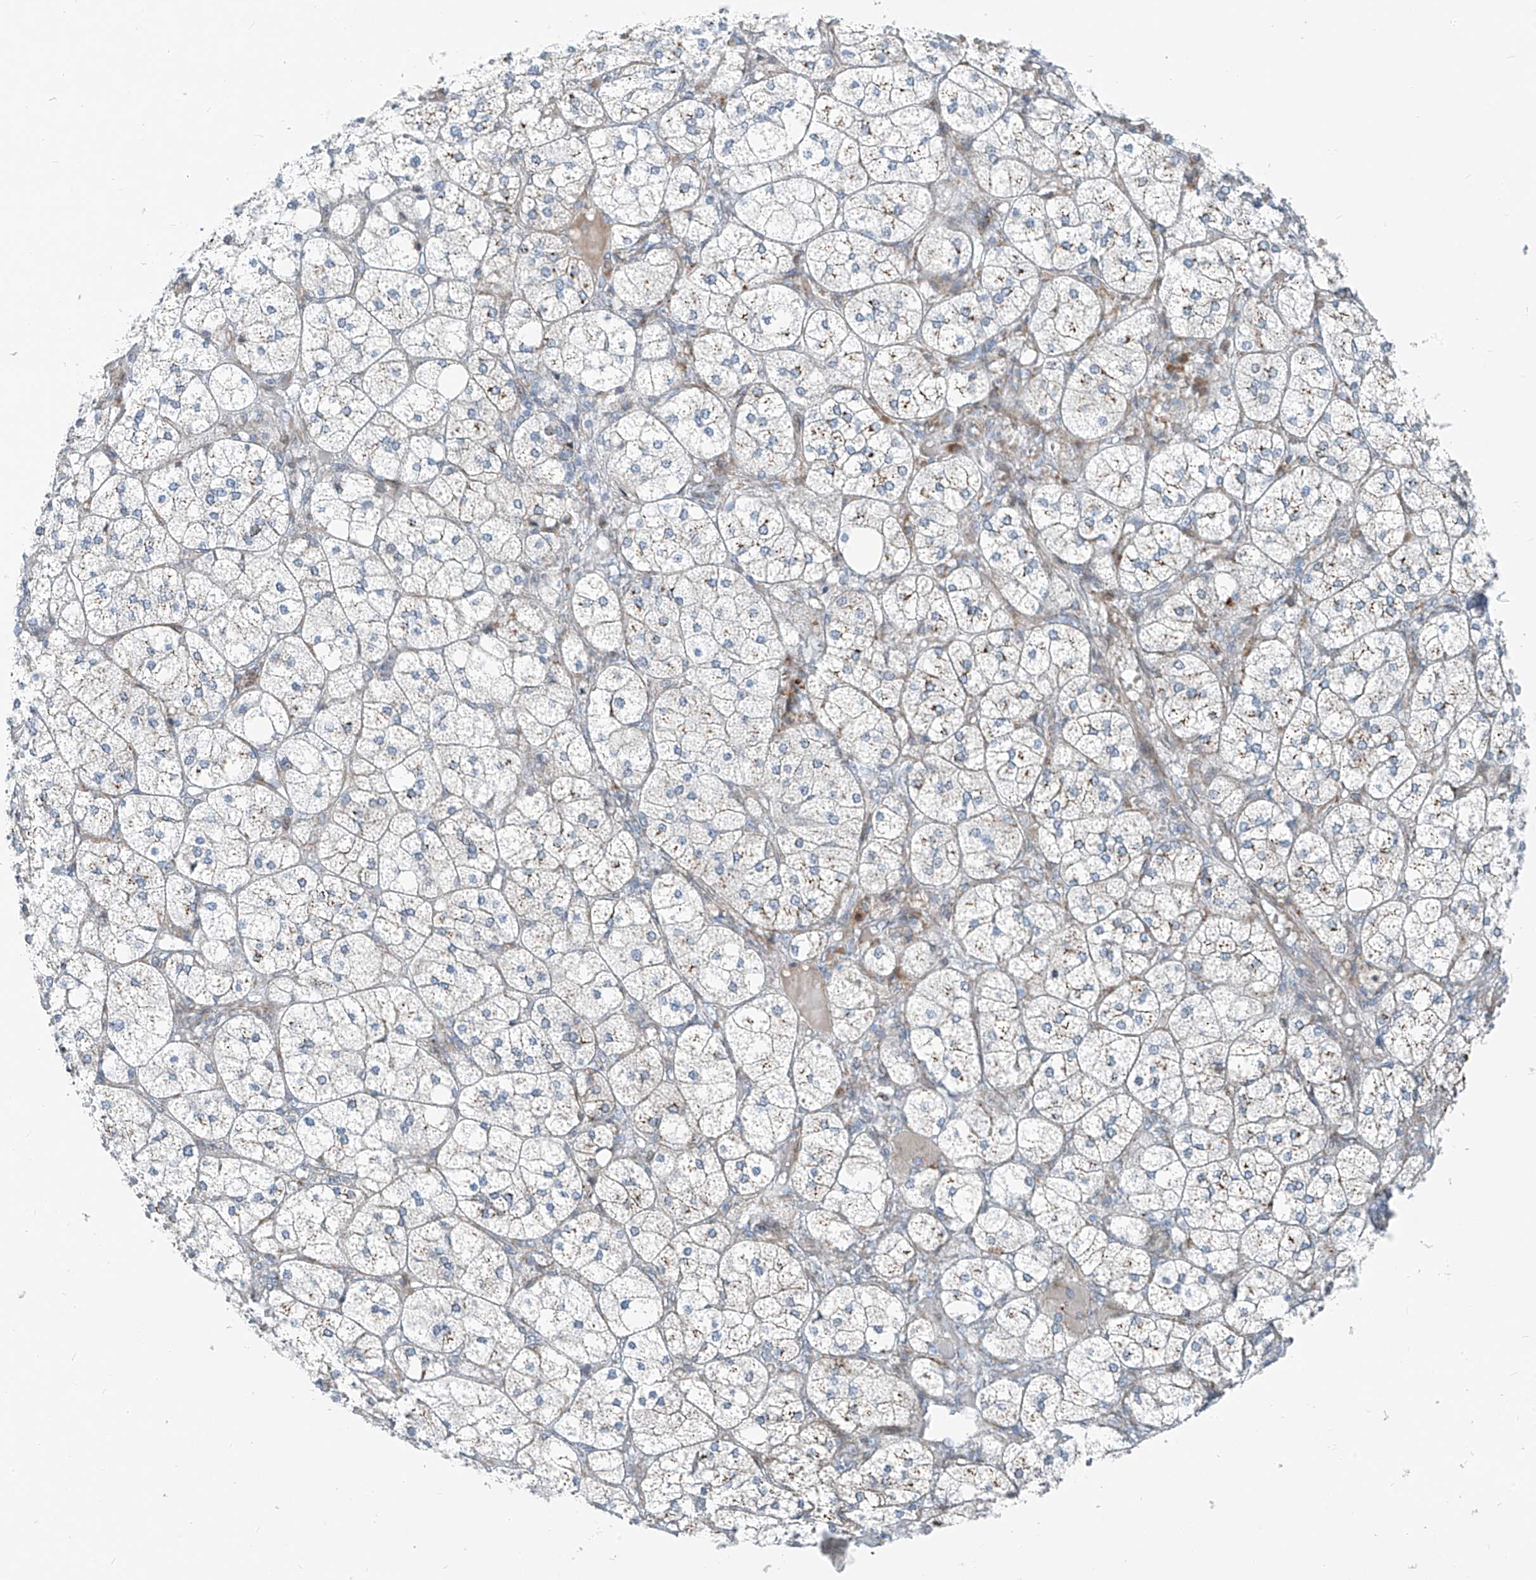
{"staining": {"intensity": "moderate", "quantity": "25%-75%", "location": "cytoplasmic/membranous"}, "tissue": "adrenal gland", "cell_type": "Glandular cells", "image_type": "normal", "snomed": [{"axis": "morphology", "description": "Normal tissue, NOS"}, {"axis": "topography", "description": "Adrenal gland"}], "caption": "High-power microscopy captured an immunohistochemistry image of normal adrenal gland, revealing moderate cytoplasmic/membranous positivity in about 25%-75% of glandular cells.", "gene": "HIC2", "patient": {"sex": "female", "age": 61}}